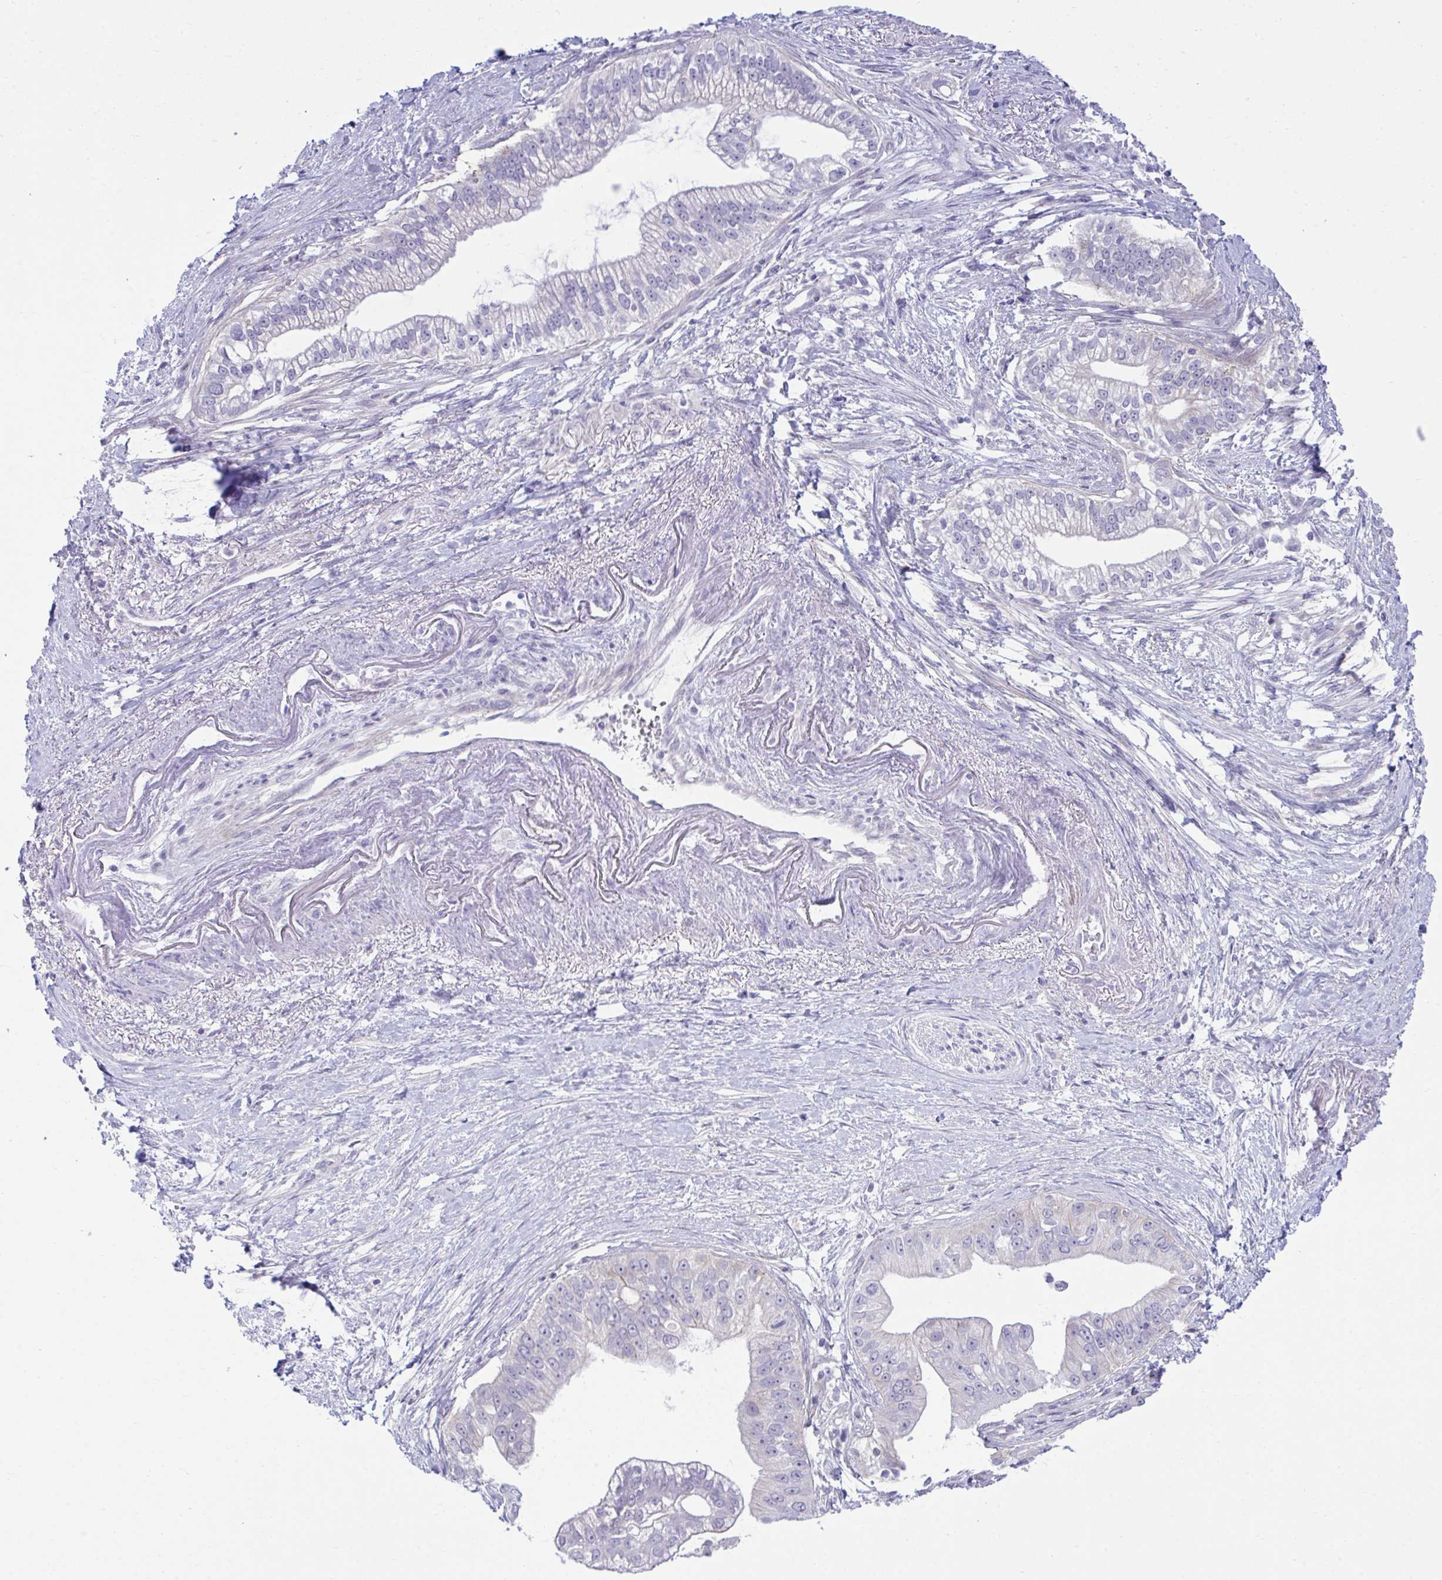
{"staining": {"intensity": "negative", "quantity": "none", "location": "none"}, "tissue": "pancreatic cancer", "cell_type": "Tumor cells", "image_type": "cancer", "snomed": [{"axis": "morphology", "description": "Adenocarcinoma, NOS"}, {"axis": "topography", "description": "Pancreas"}], "caption": "This is an immunohistochemistry photomicrograph of human pancreatic adenocarcinoma. There is no expression in tumor cells.", "gene": "MED9", "patient": {"sex": "male", "age": 70}}